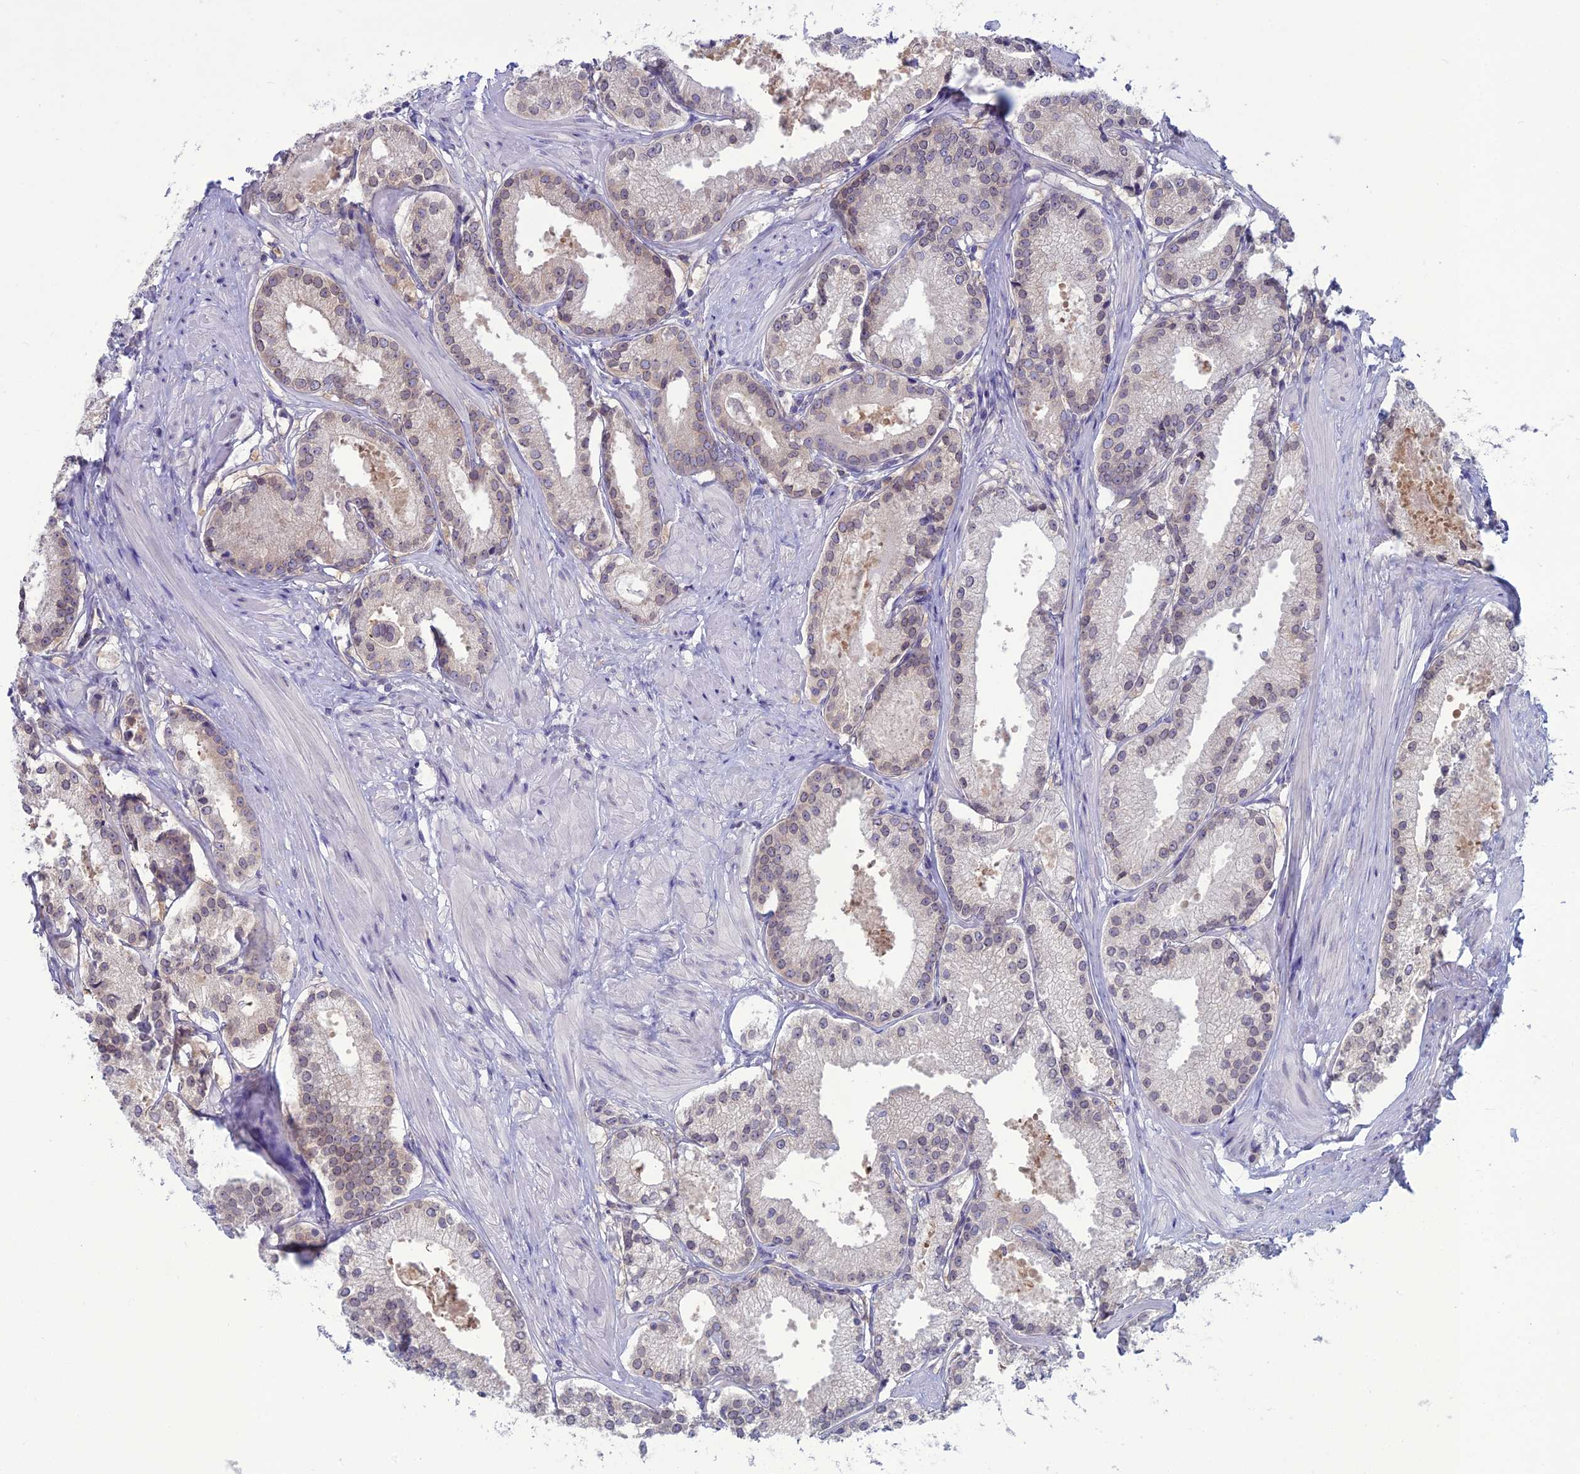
{"staining": {"intensity": "weak", "quantity": "<25%", "location": "cytoplasmic/membranous,nuclear"}, "tissue": "prostate cancer", "cell_type": "Tumor cells", "image_type": "cancer", "snomed": [{"axis": "morphology", "description": "Adenocarcinoma, Low grade"}, {"axis": "topography", "description": "Prostate"}], "caption": "Immunohistochemistry micrograph of neoplastic tissue: human low-grade adenocarcinoma (prostate) stained with DAB (3,3'-diaminobenzidine) exhibits no significant protein expression in tumor cells. The staining is performed using DAB brown chromogen with nuclei counter-stained in using hematoxylin.", "gene": "WDR46", "patient": {"sex": "male", "age": 57}}